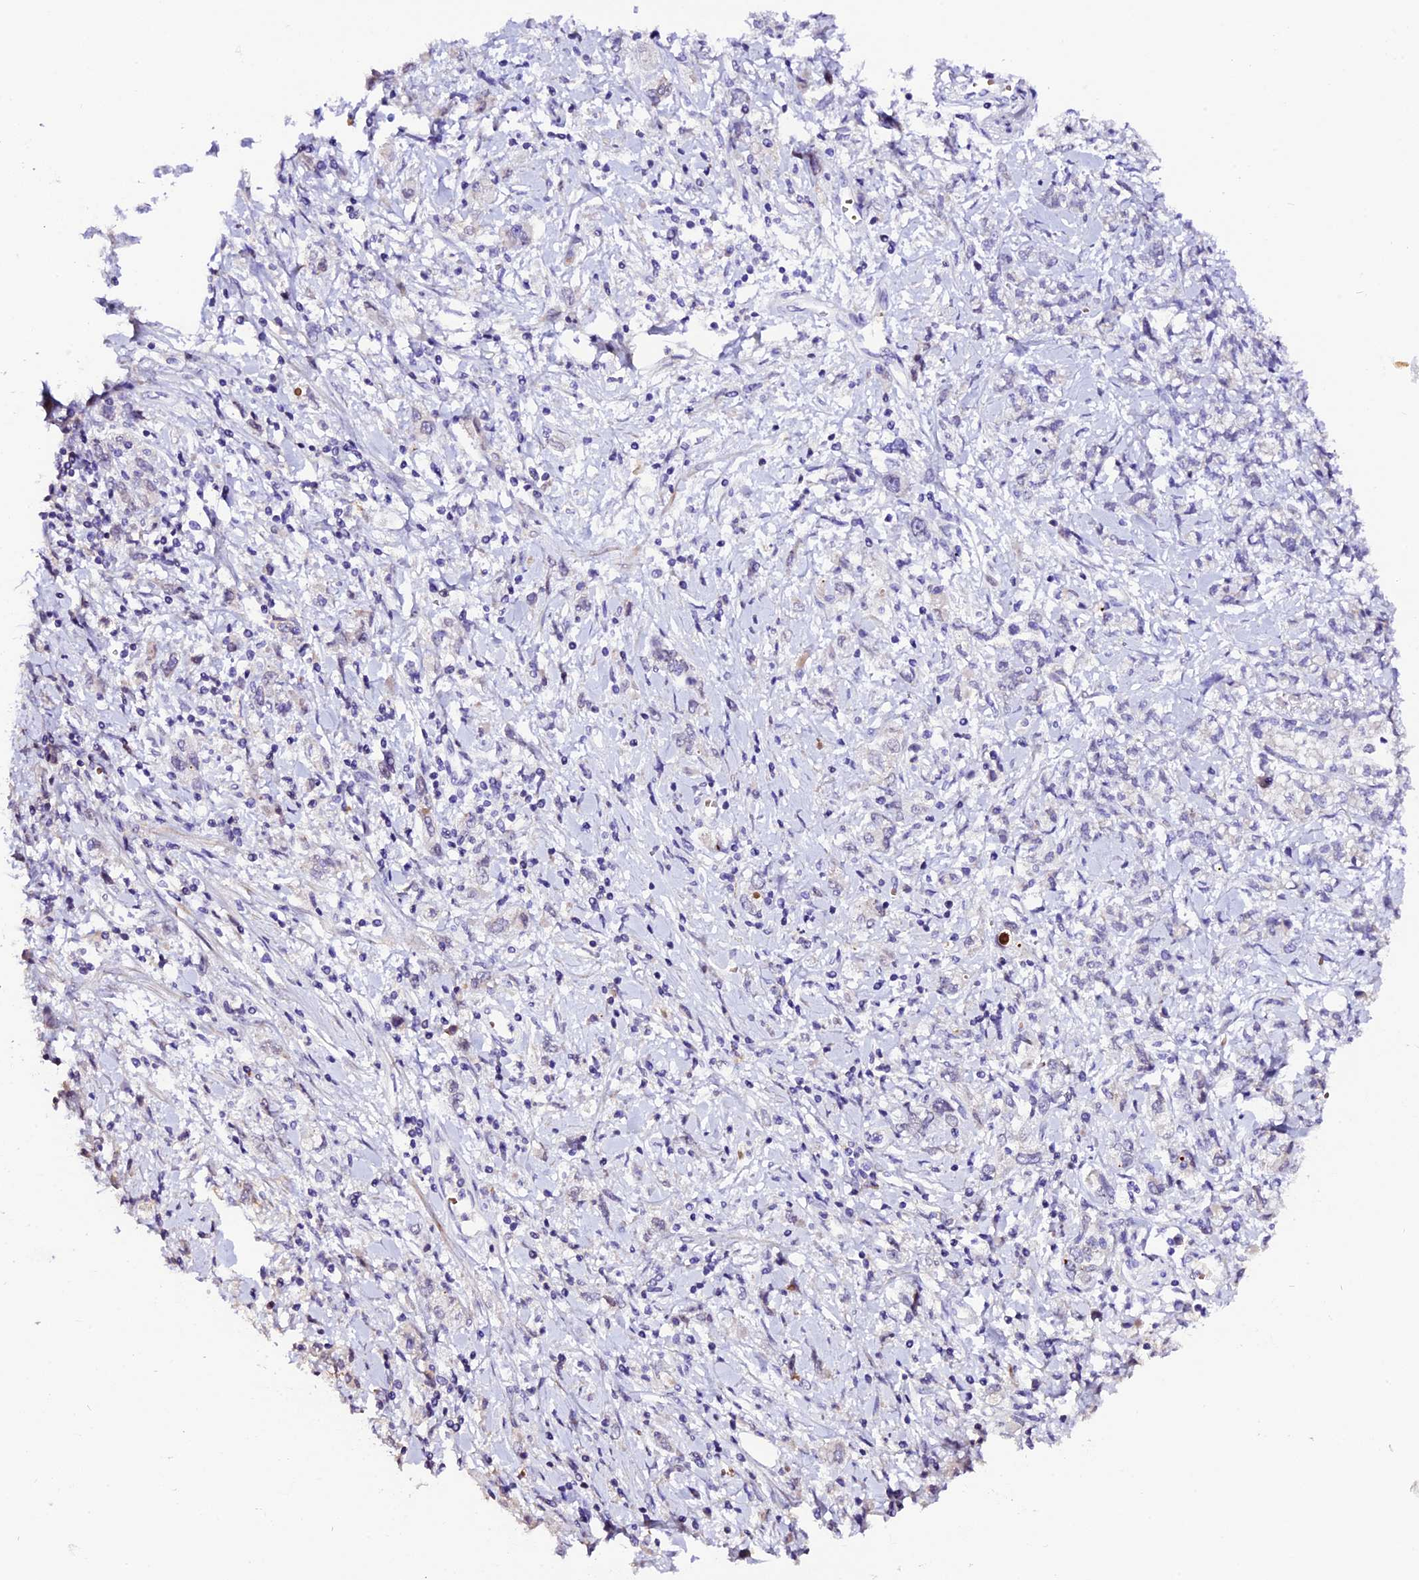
{"staining": {"intensity": "negative", "quantity": "none", "location": "none"}, "tissue": "stomach cancer", "cell_type": "Tumor cells", "image_type": "cancer", "snomed": [{"axis": "morphology", "description": "Adenocarcinoma, NOS"}, {"axis": "topography", "description": "Stomach"}], "caption": "Stomach cancer (adenocarcinoma) stained for a protein using IHC shows no expression tumor cells.", "gene": "MEX3B", "patient": {"sex": "female", "age": 76}}